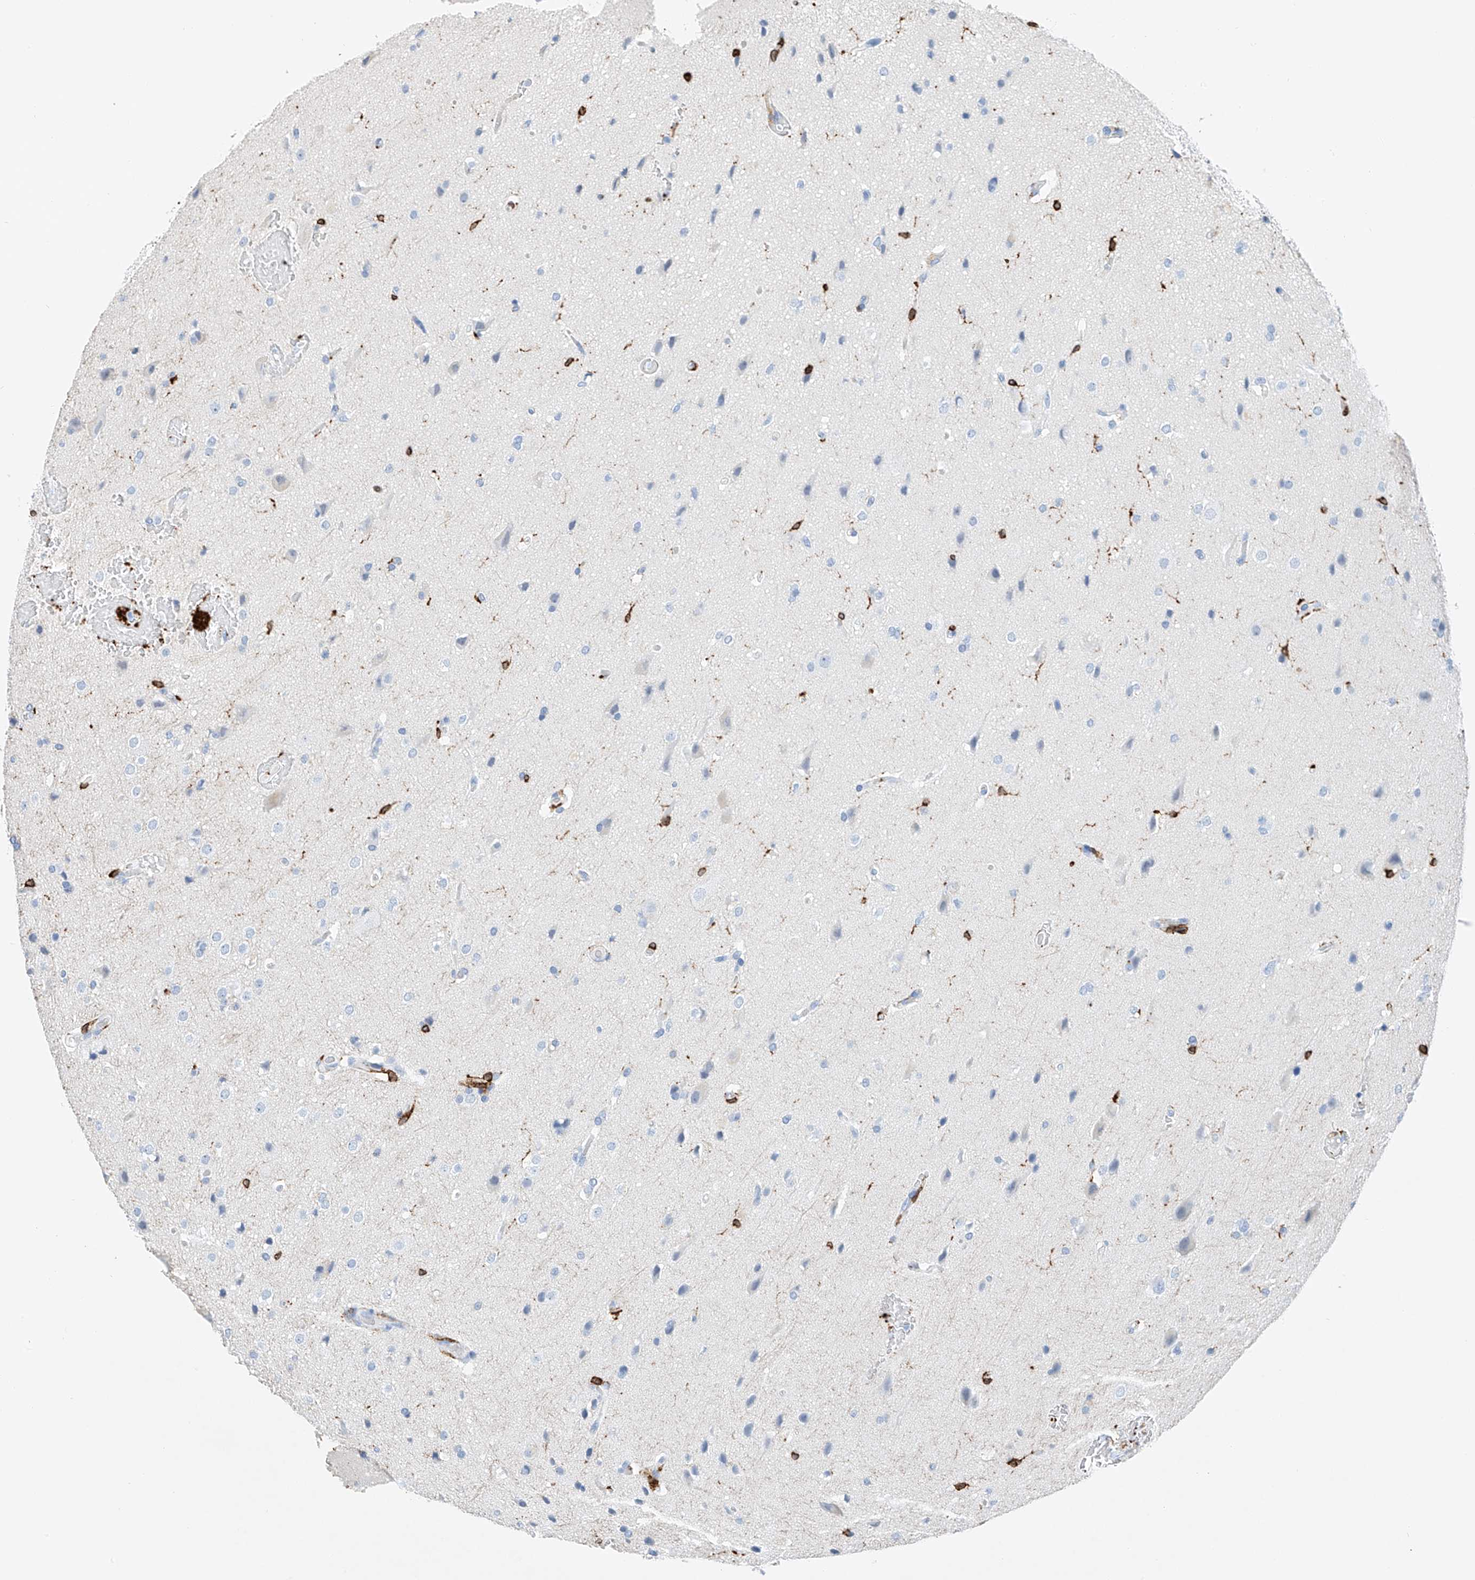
{"staining": {"intensity": "negative", "quantity": "none", "location": "none"}, "tissue": "glioma", "cell_type": "Tumor cells", "image_type": "cancer", "snomed": [{"axis": "morphology", "description": "Glioma, malignant, Low grade"}, {"axis": "topography", "description": "Brain"}], "caption": "Tumor cells show no significant protein staining in glioma.", "gene": "TBXAS1", "patient": {"sex": "female", "age": 37}}